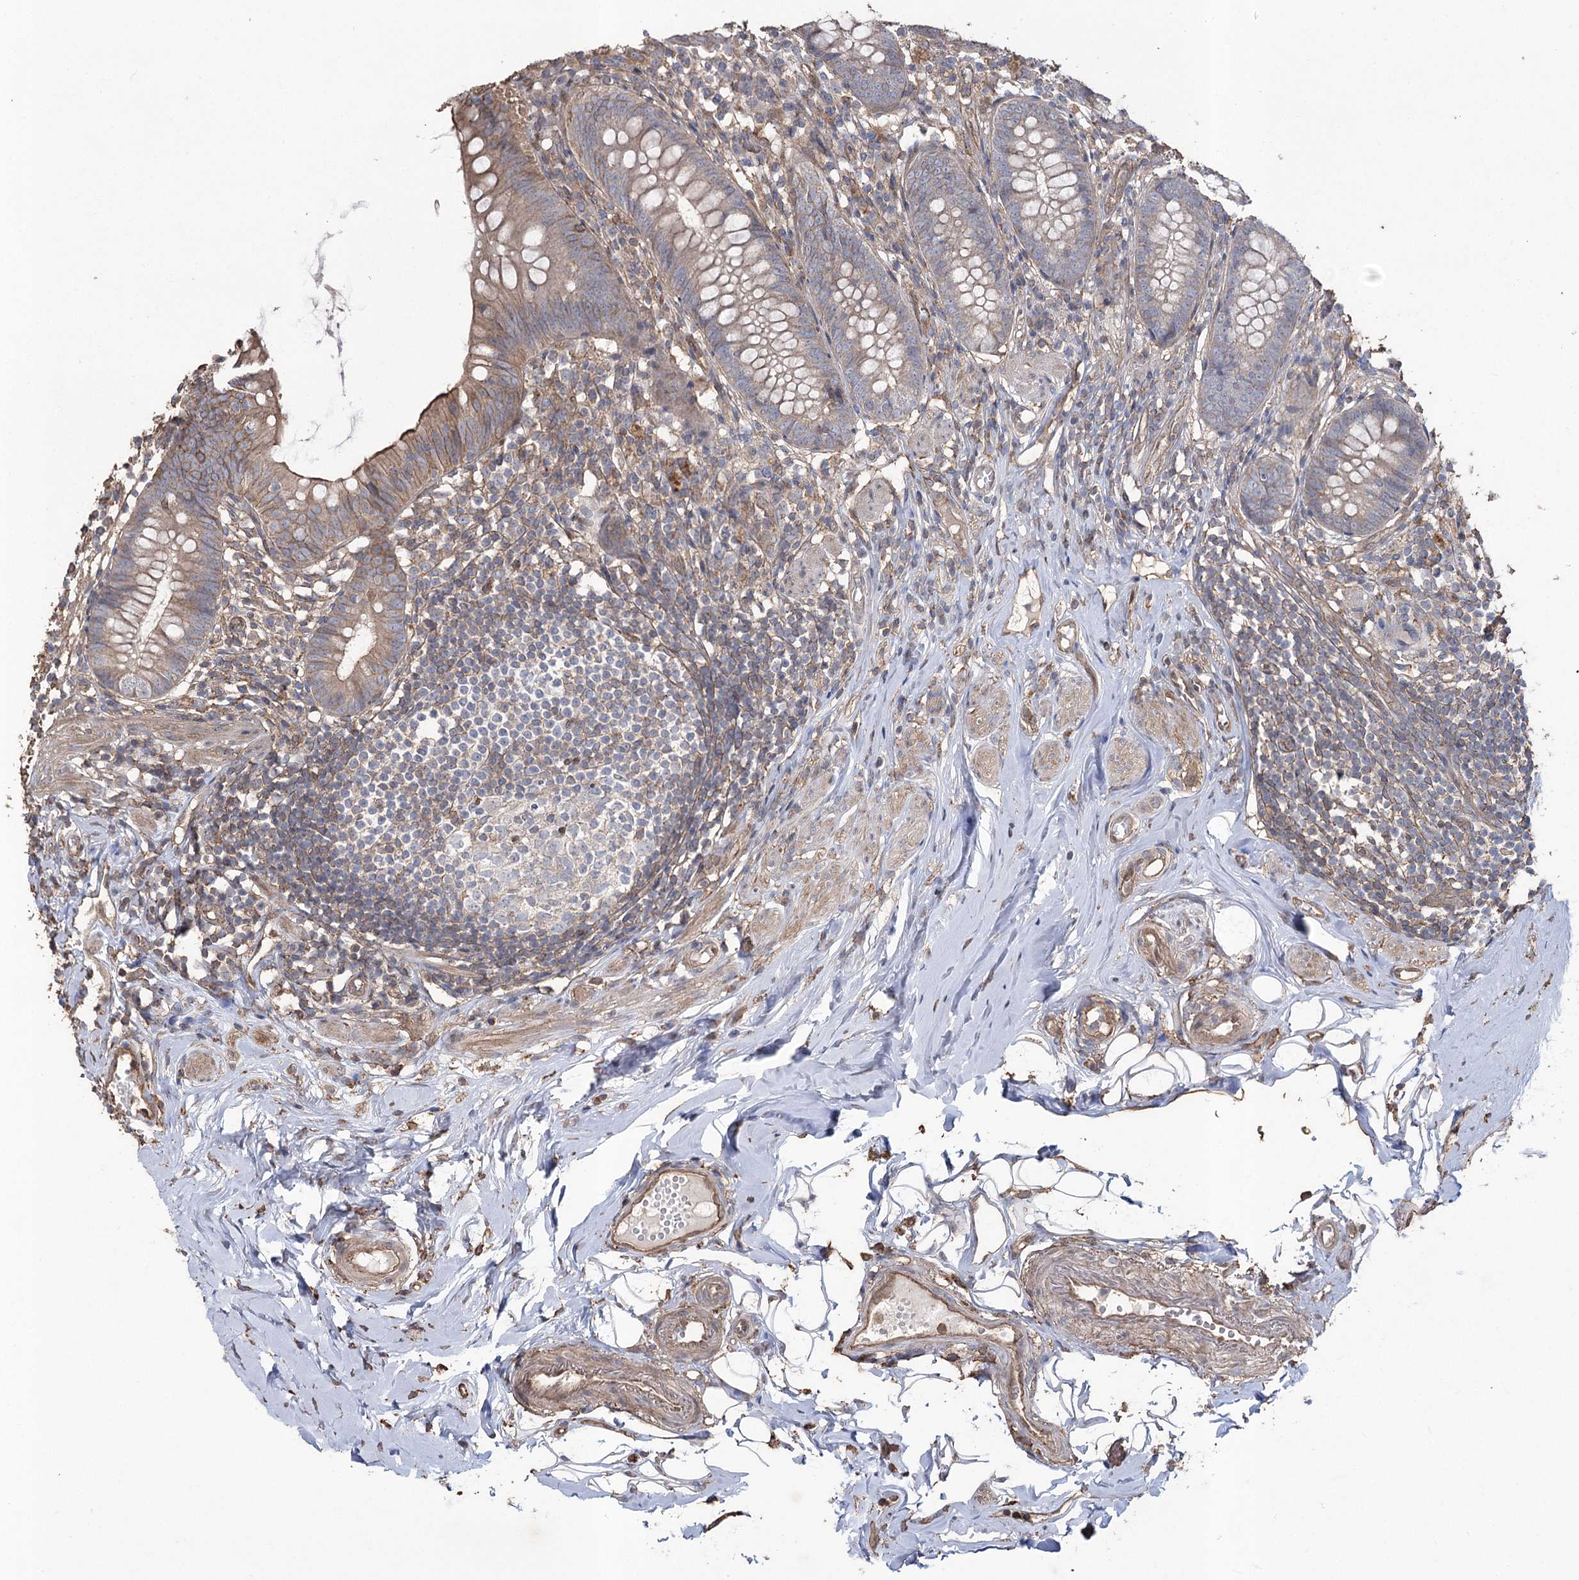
{"staining": {"intensity": "moderate", "quantity": "25%-75%", "location": "cytoplasmic/membranous"}, "tissue": "appendix", "cell_type": "Glandular cells", "image_type": "normal", "snomed": [{"axis": "morphology", "description": "Normal tissue, NOS"}, {"axis": "topography", "description": "Appendix"}], "caption": "Protein expression analysis of unremarkable human appendix reveals moderate cytoplasmic/membranous expression in about 25%-75% of glandular cells.", "gene": "FAM13B", "patient": {"sex": "female", "age": 62}}